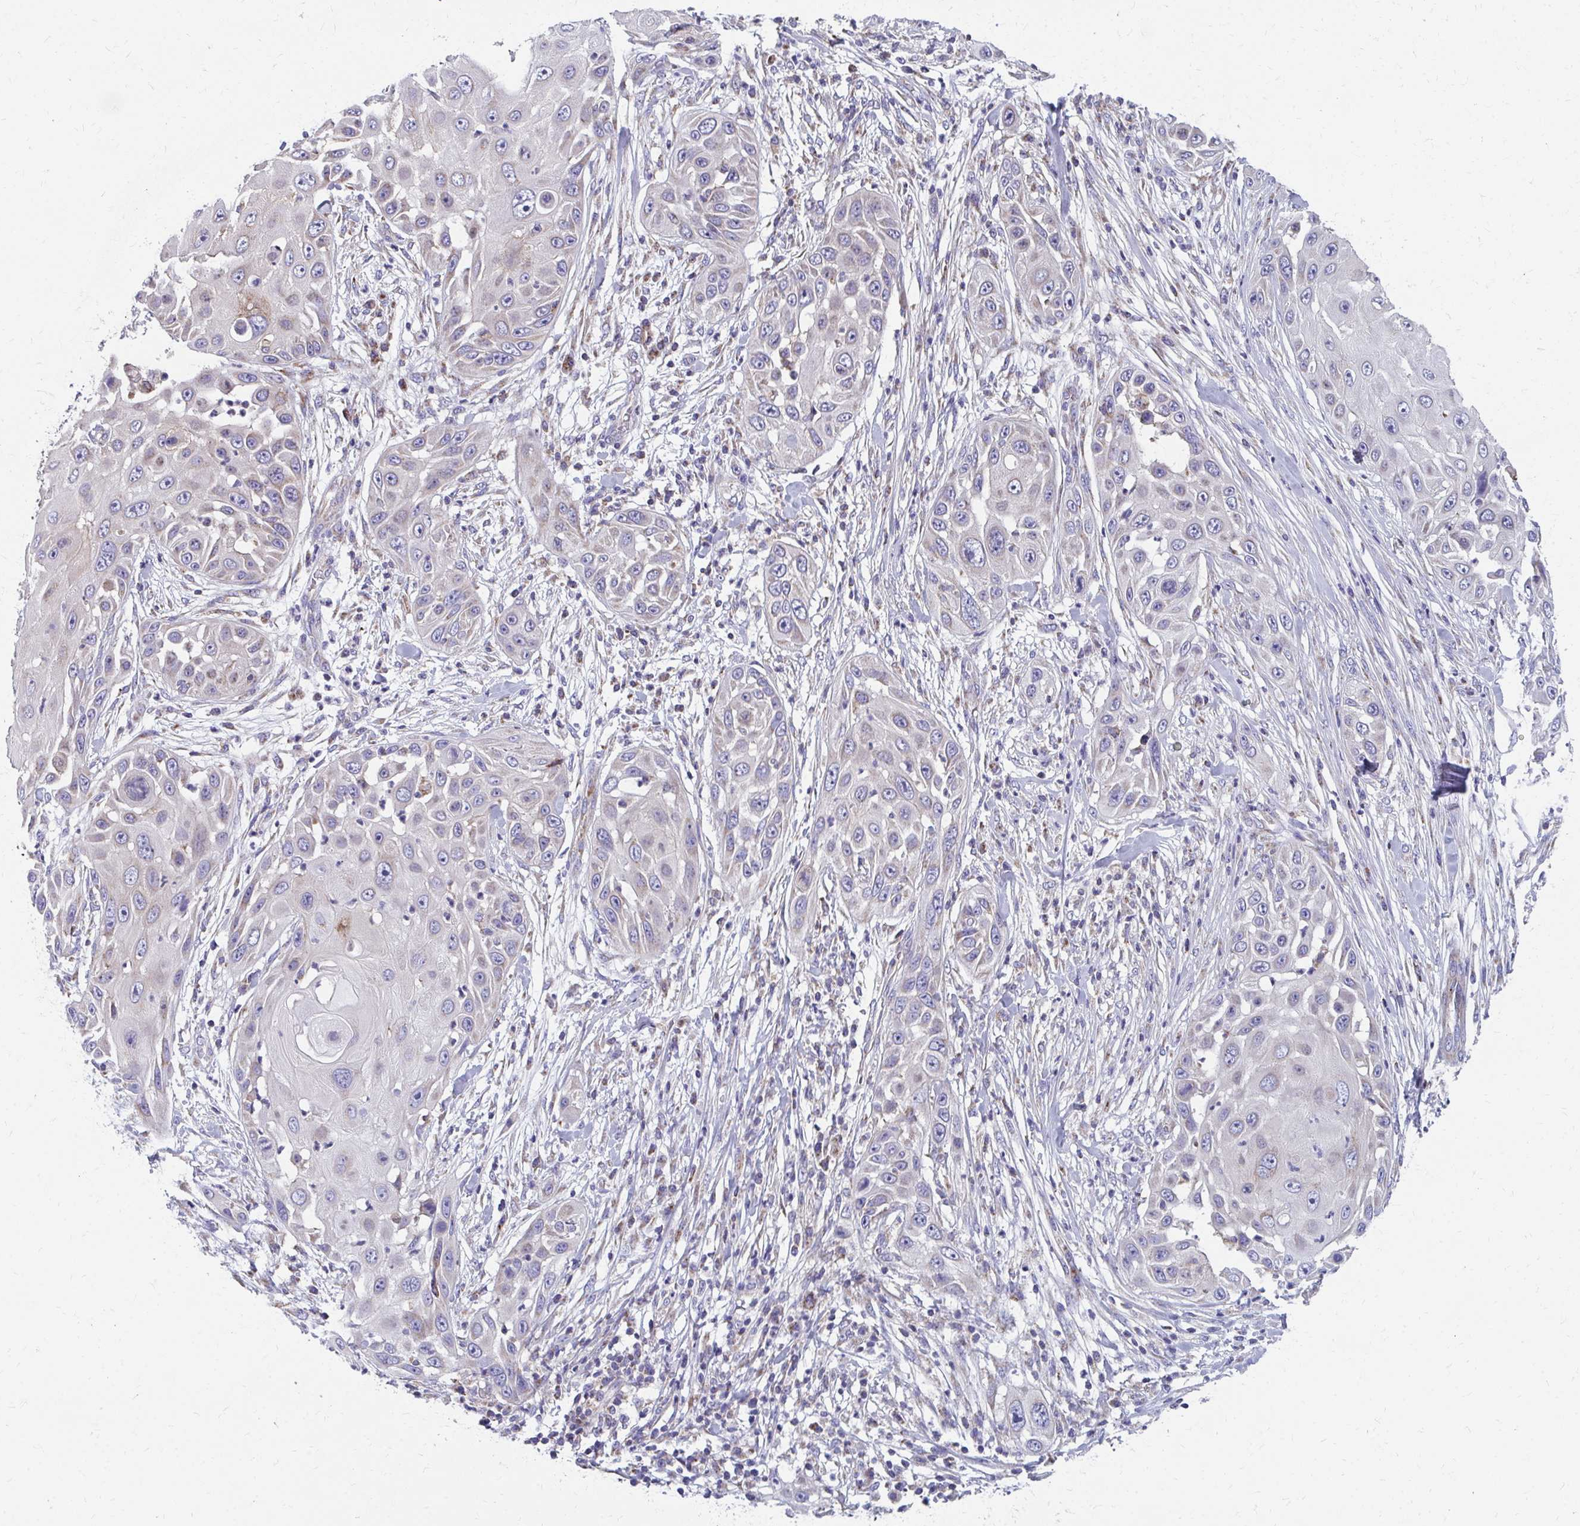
{"staining": {"intensity": "weak", "quantity": "<25%", "location": "cytoplasmic/membranous"}, "tissue": "skin cancer", "cell_type": "Tumor cells", "image_type": "cancer", "snomed": [{"axis": "morphology", "description": "Squamous cell carcinoma, NOS"}, {"axis": "topography", "description": "Skin"}], "caption": "Immunohistochemical staining of human skin cancer displays no significant staining in tumor cells.", "gene": "RCC1L", "patient": {"sex": "female", "age": 44}}